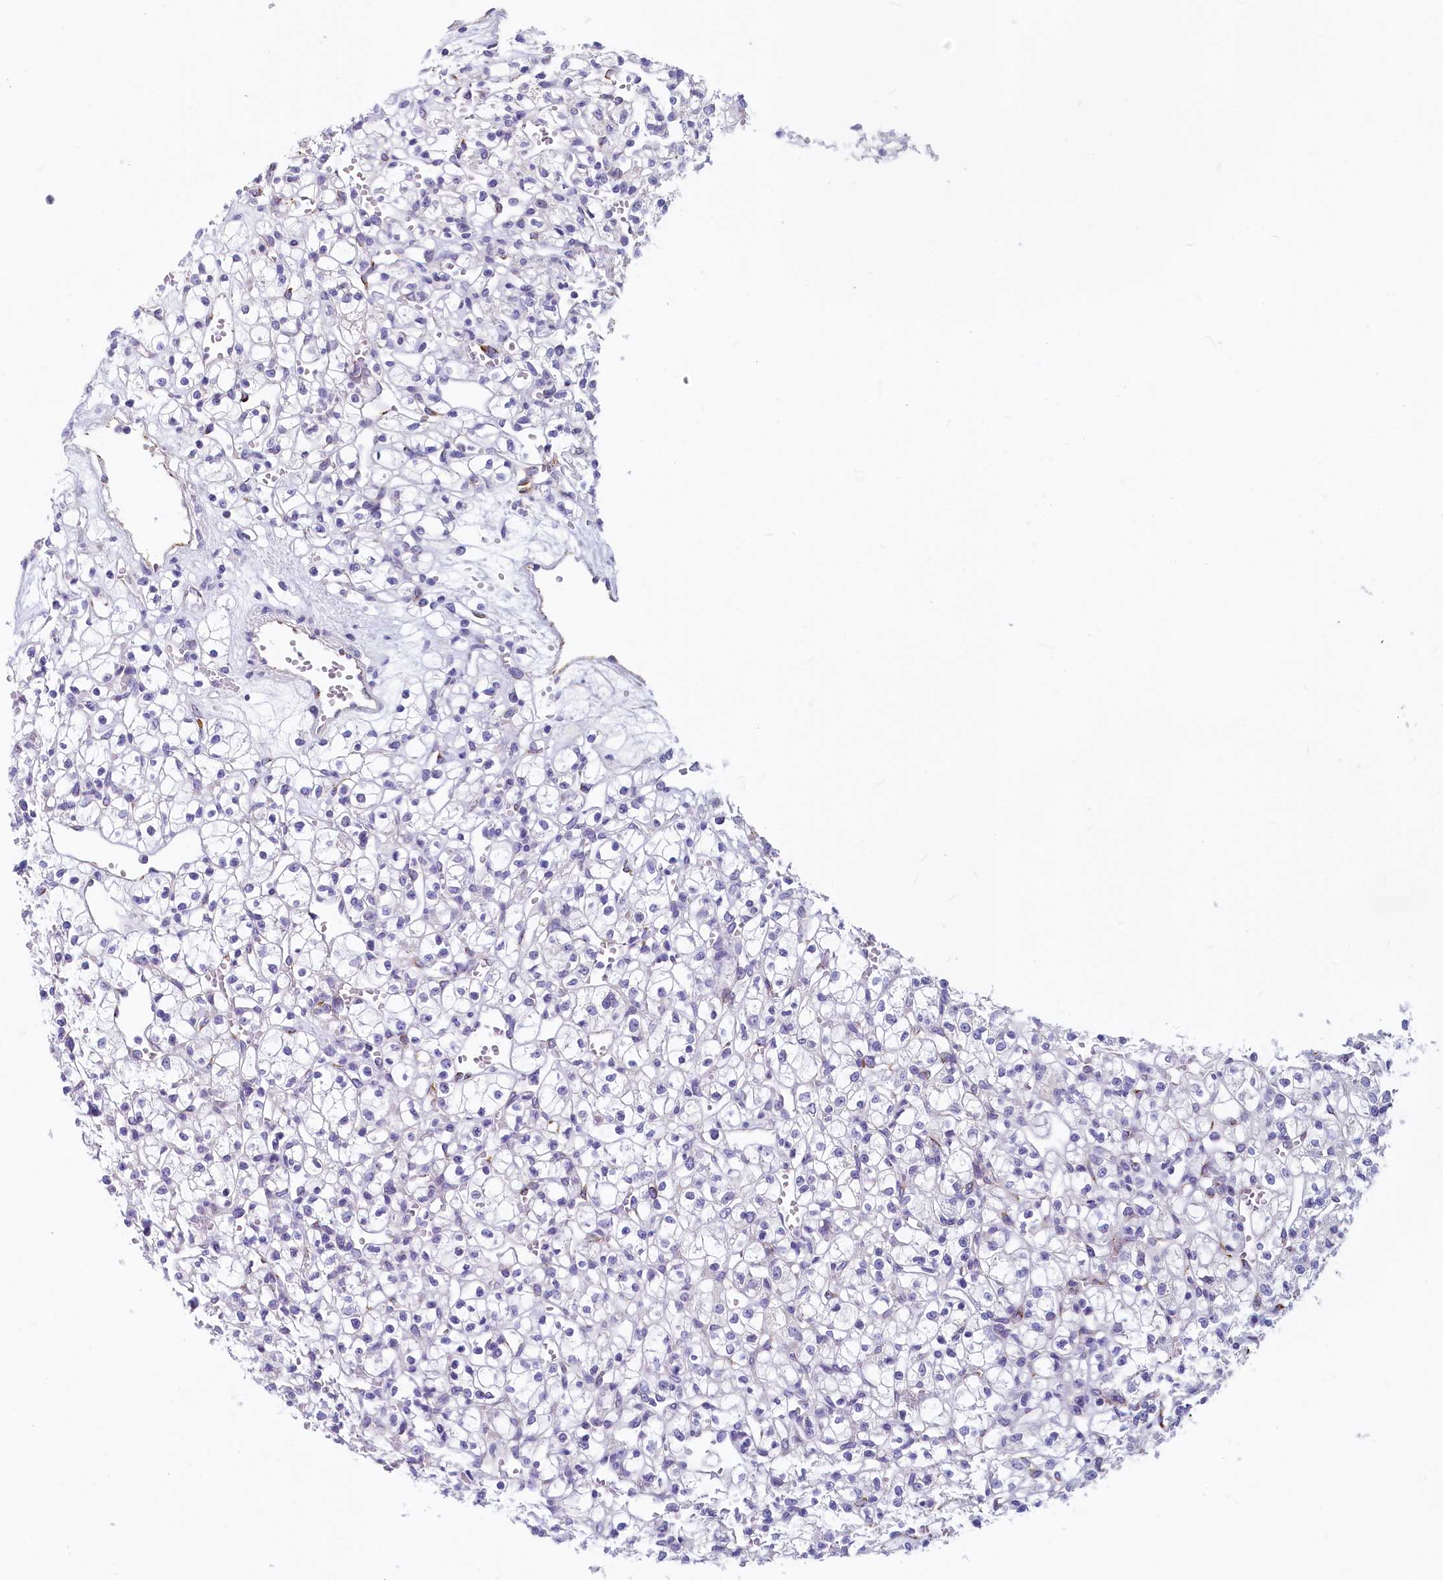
{"staining": {"intensity": "negative", "quantity": "none", "location": "none"}, "tissue": "renal cancer", "cell_type": "Tumor cells", "image_type": "cancer", "snomed": [{"axis": "morphology", "description": "Adenocarcinoma, NOS"}, {"axis": "topography", "description": "Kidney"}], "caption": "Renal adenocarcinoma stained for a protein using IHC displays no staining tumor cells.", "gene": "INSC", "patient": {"sex": "female", "age": 59}}